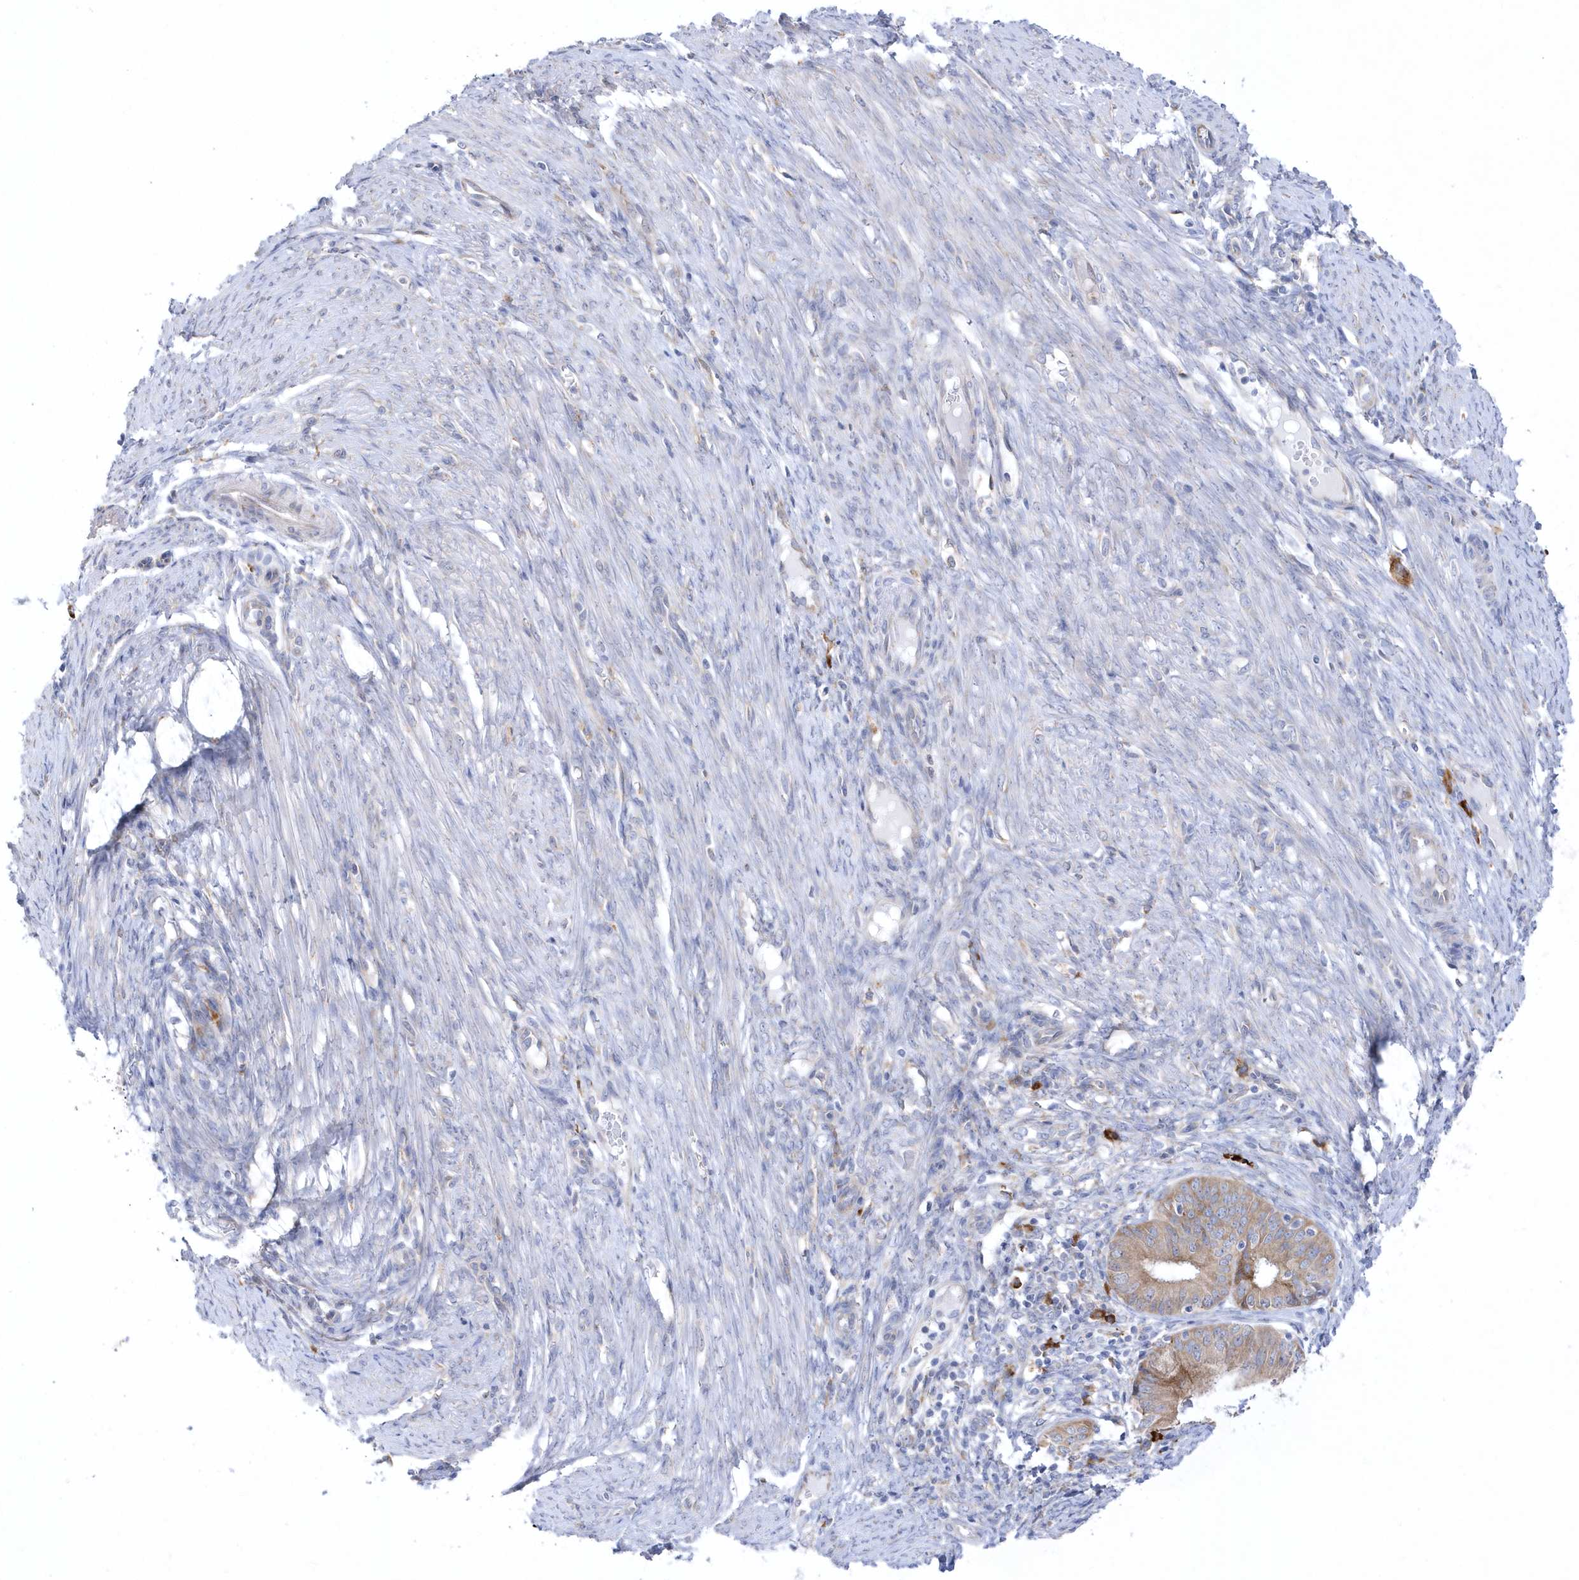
{"staining": {"intensity": "moderate", "quantity": ">75%", "location": "cytoplasmic/membranous"}, "tissue": "endometrial cancer", "cell_type": "Tumor cells", "image_type": "cancer", "snomed": [{"axis": "morphology", "description": "Adenocarcinoma, NOS"}, {"axis": "topography", "description": "Endometrium"}], "caption": "Immunohistochemistry (IHC) (DAB) staining of human adenocarcinoma (endometrial) exhibits moderate cytoplasmic/membranous protein staining in about >75% of tumor cells.", "gene": "MED31", "patient": {"sex": "female", "age": 51}}